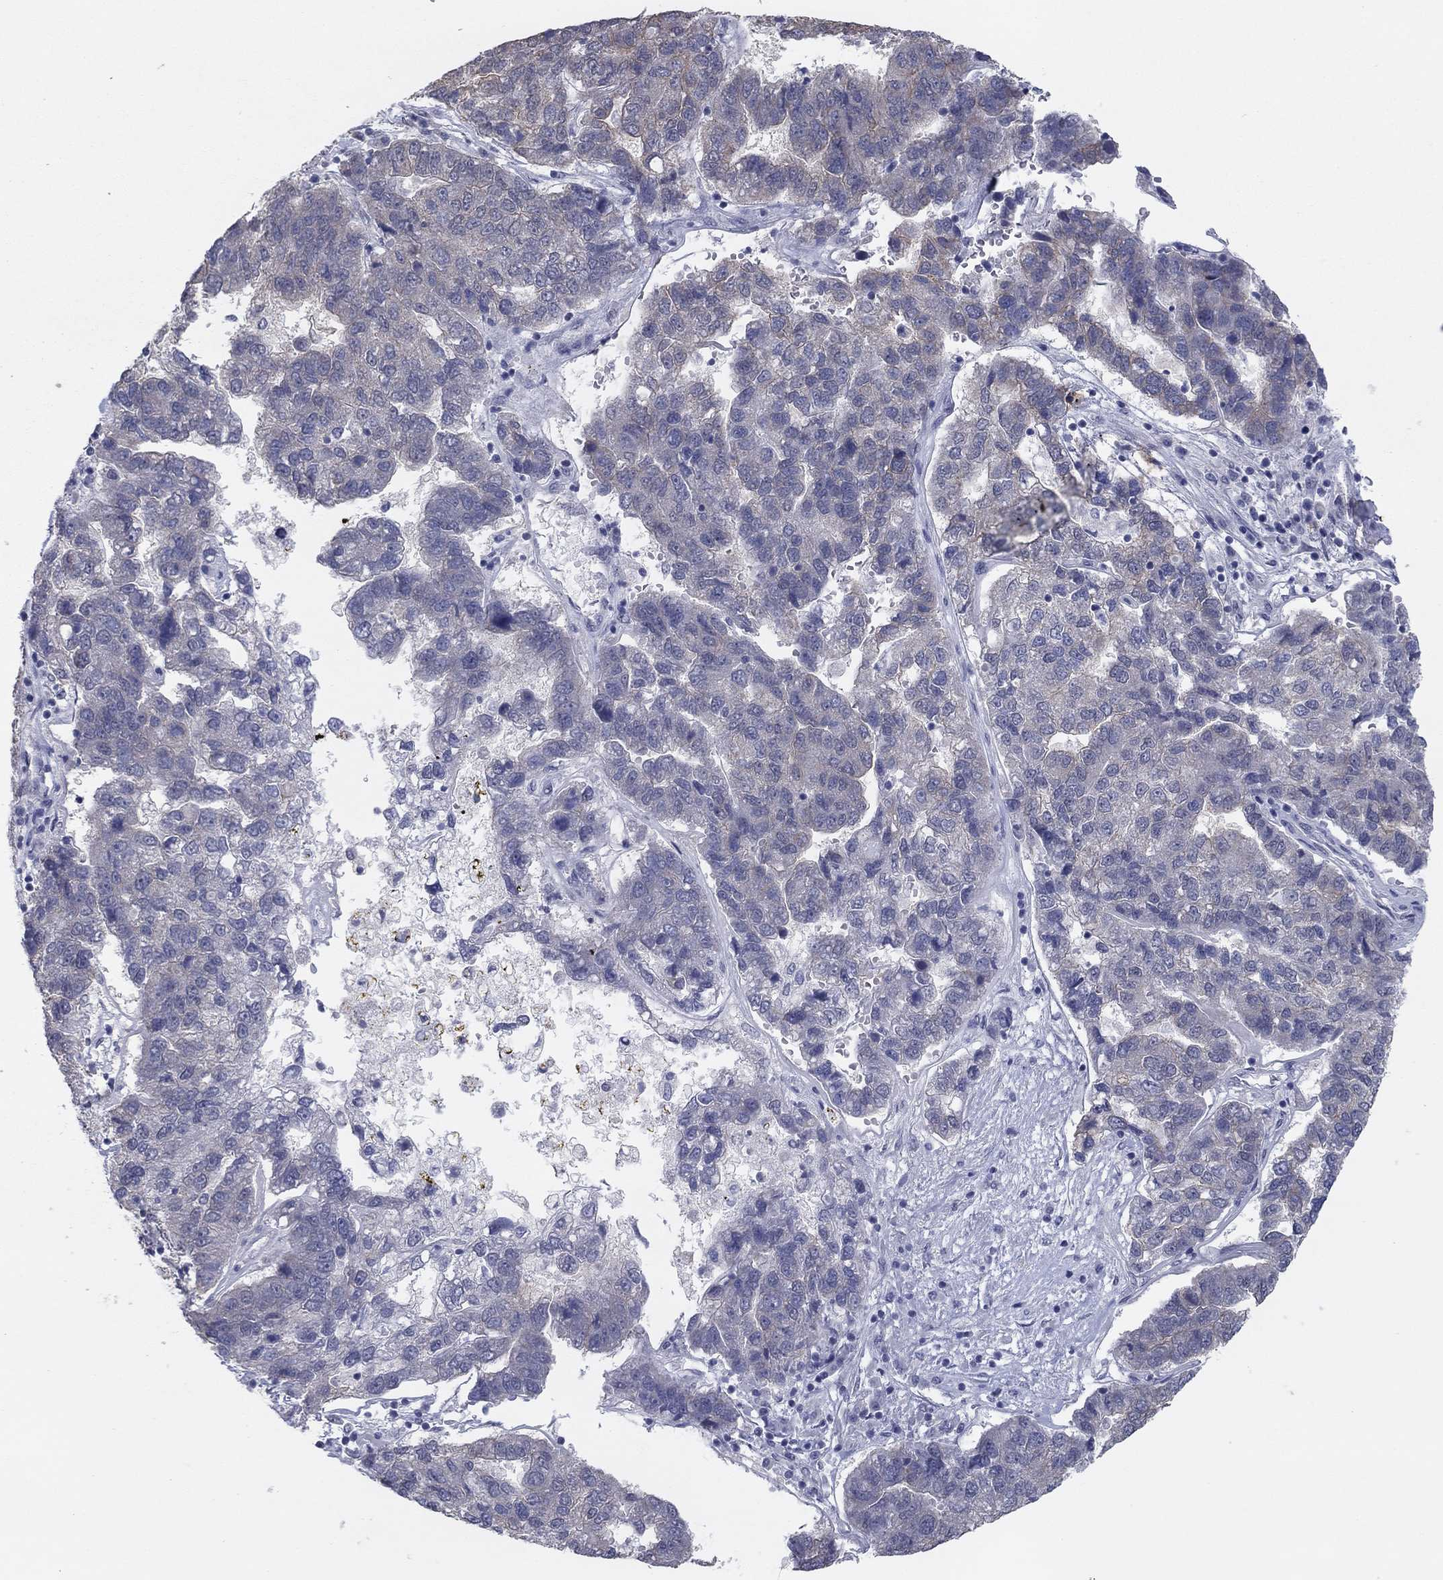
{"staining": {"intensity": "negative", "quantity": "none", "location": "none"}, "tissue": "pancreatic cancer", "cell_type": "Tumor cells", "image_type": "cancer", "snomed": [{"axis": "morphology", "description": "Adenocarcinoma, NOS"}, {"axis": "topography", "description": "Pancreas"}], "caption": "Tumor cells are negative for protein expression in human pancreatic cancer (adenocarcinoma).", "gene": "SLC22A2", "patient": {"sex": "female", "age": 61}}